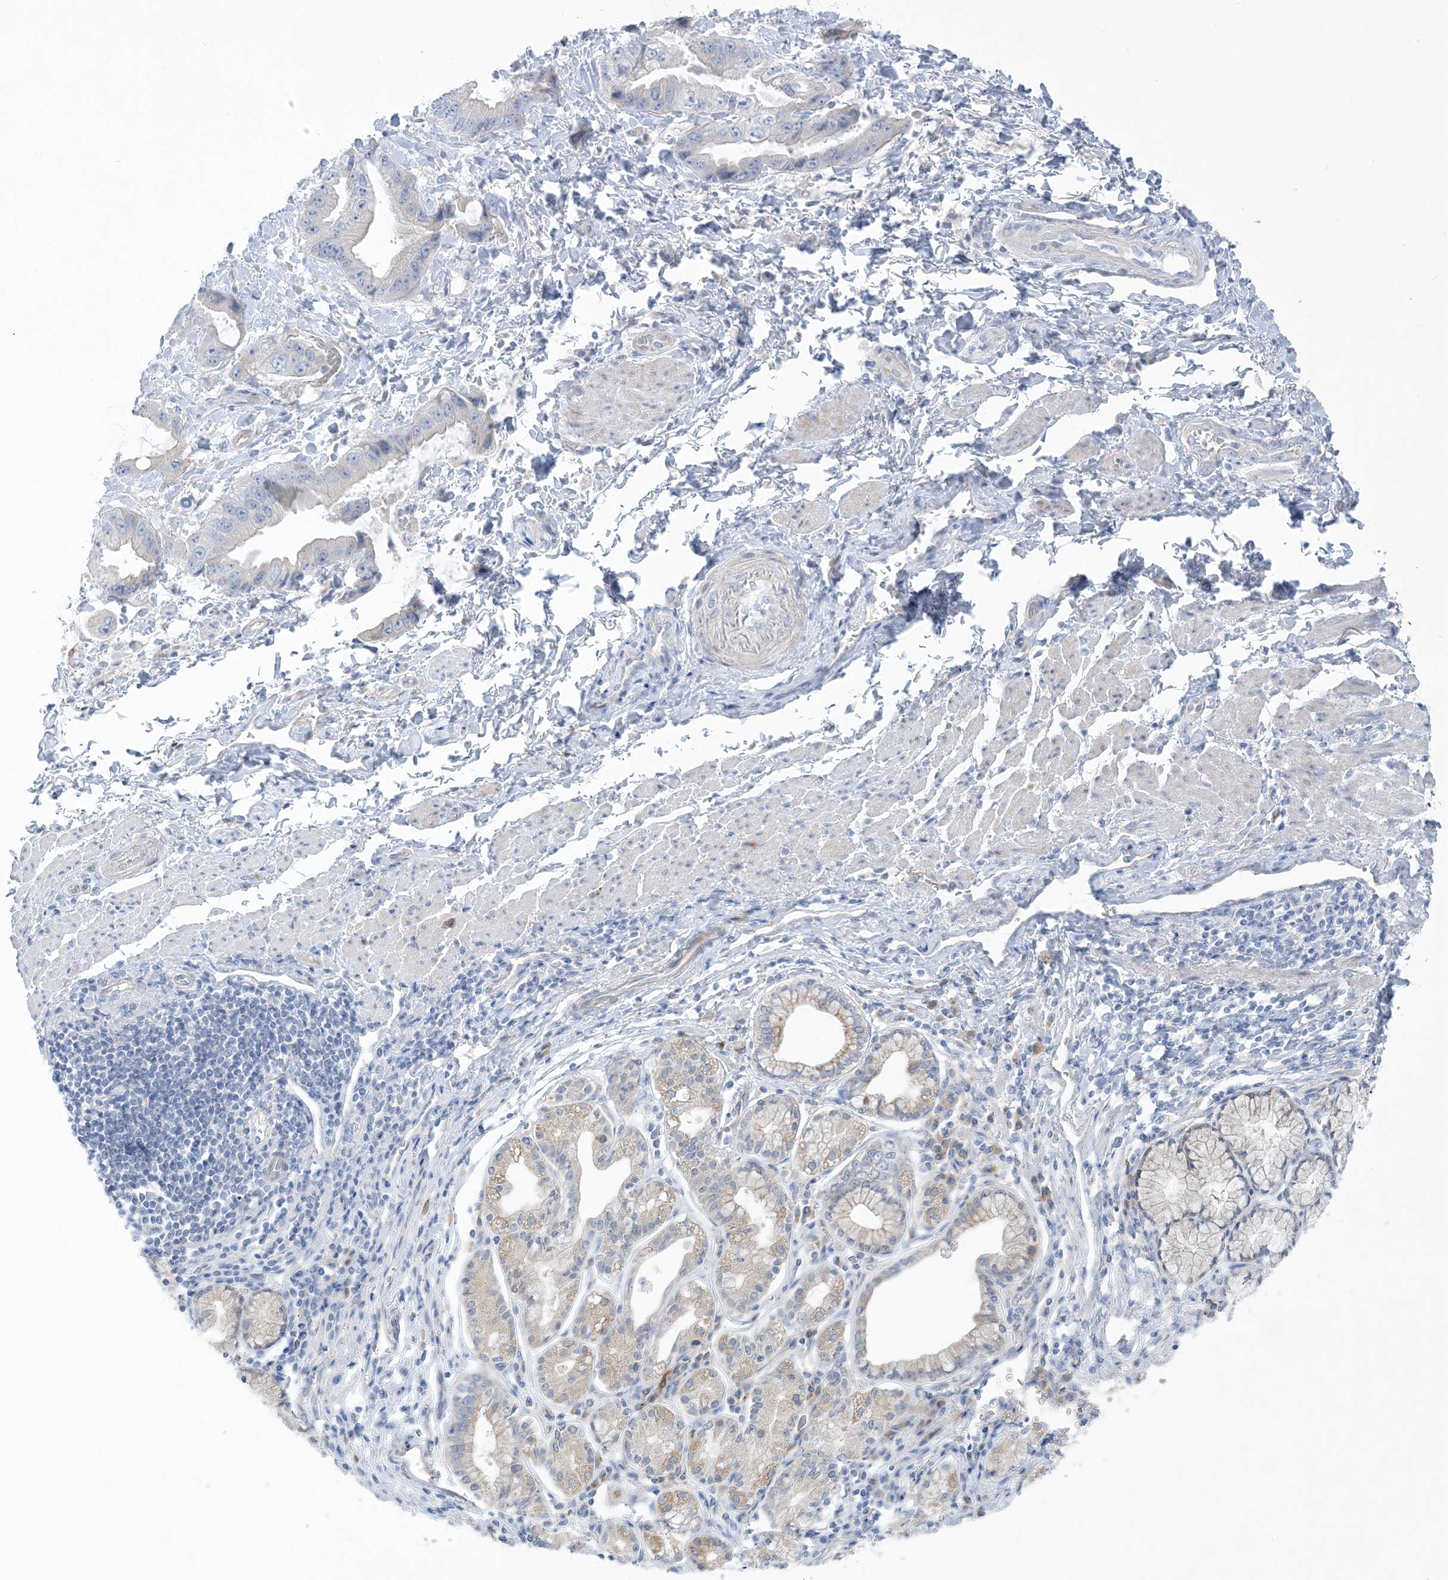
{"staining": {"intensity": "negative", "quantity": "none", "location": "none"}, "tissue": "stomach cancer", "cell_type": "Tumor cells", "image_type": "cancer", "snomed": [{"axis": "morphology", "description": "Adenocarcinoma, NOS"}, {"axis": "topography", "description": "Stomach"}], "caption": "Tumor cells show no significant protein staining in stomach adenocarcinoma.", "gene": "XIRP2", "patient": {"sex": "male", "age": 62}}